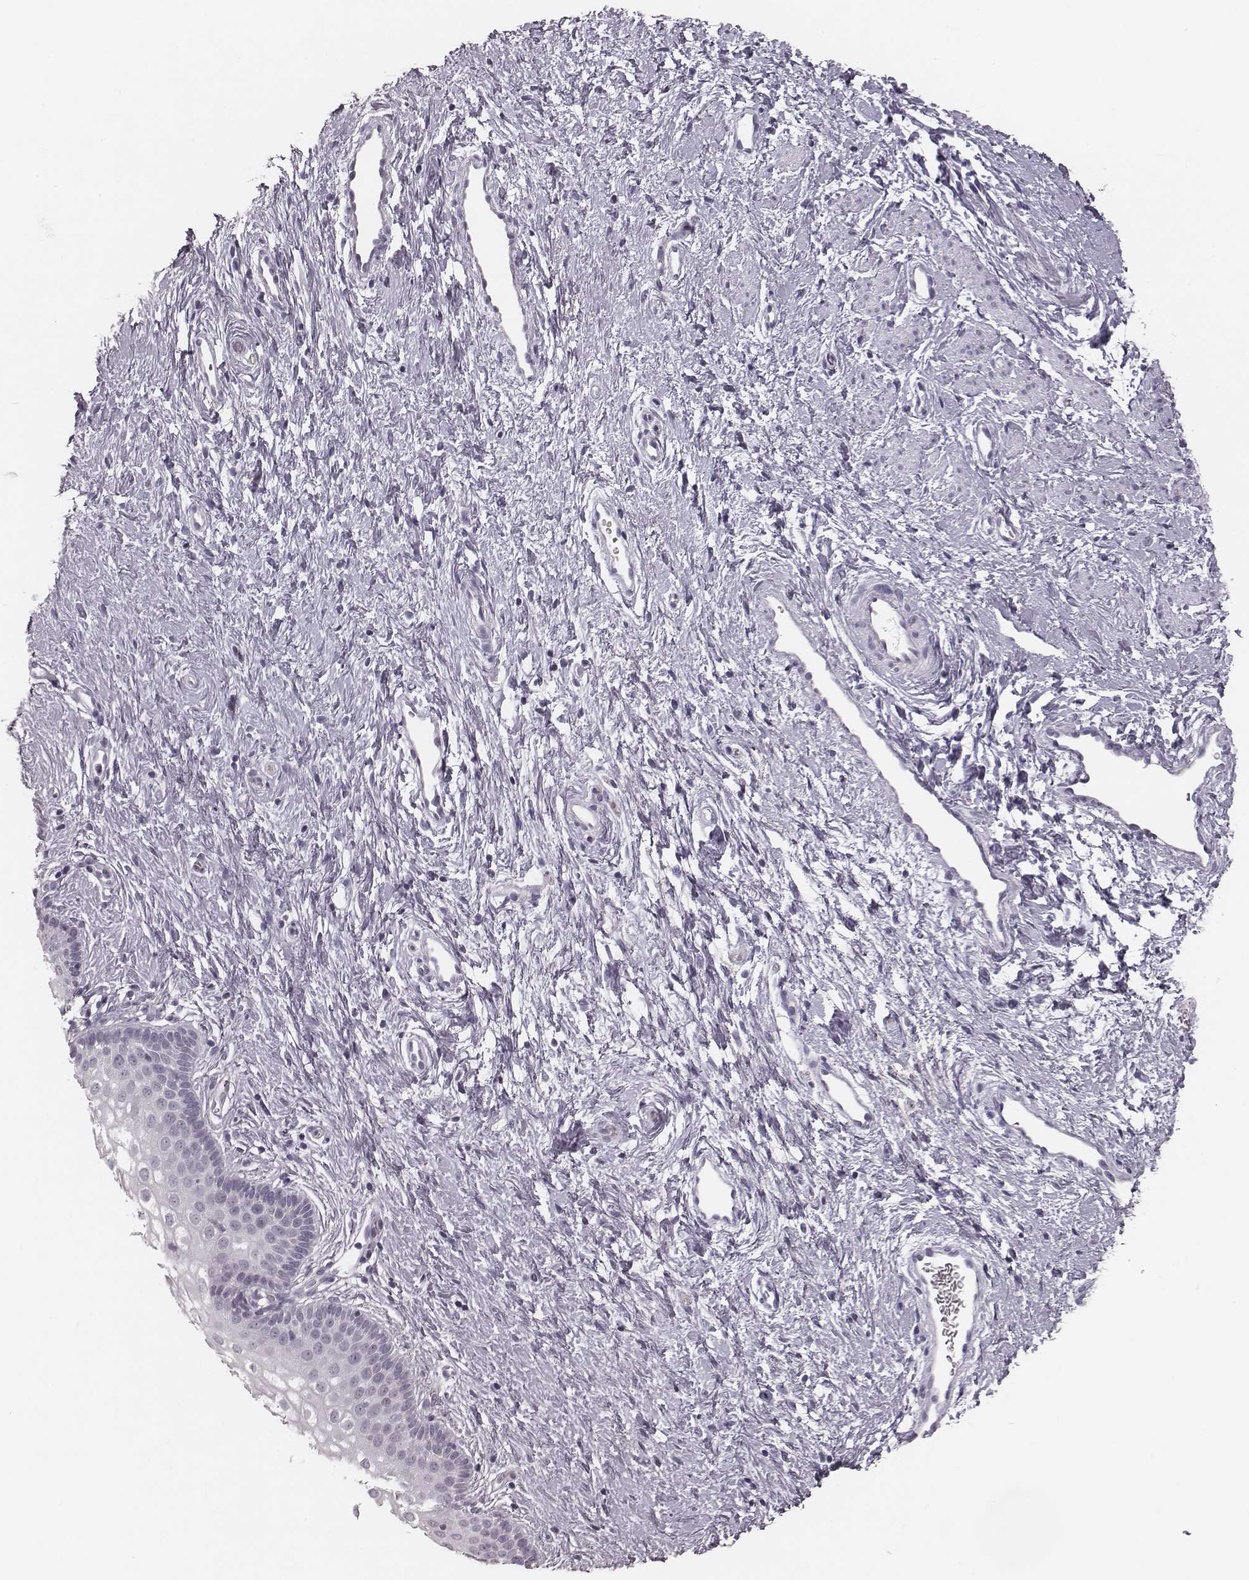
{"staining": {"intensity": "negative", "quantity": "none", "location": "none"}, "tissue": "vagina", "cell_type": "Squamous epithelial cells", "image_type": "normal", "snomed": [{"axis": "morphology", "description": "Normal tissue, NOS"}, {"axis": "topography", "description": "Vagina"}], "caption": "High magnification brightfield microscopy of benign vagina stained with DAB (brown) and counterstained with hematoxylin (blue): squamous epithelial cells show no significant expression. (DAB immunohistochemistry (IHC) visualized using brightfield microscopy, high magnification).", "gene": "SPA17", "patient": {"sex": "female", "age": 36}}